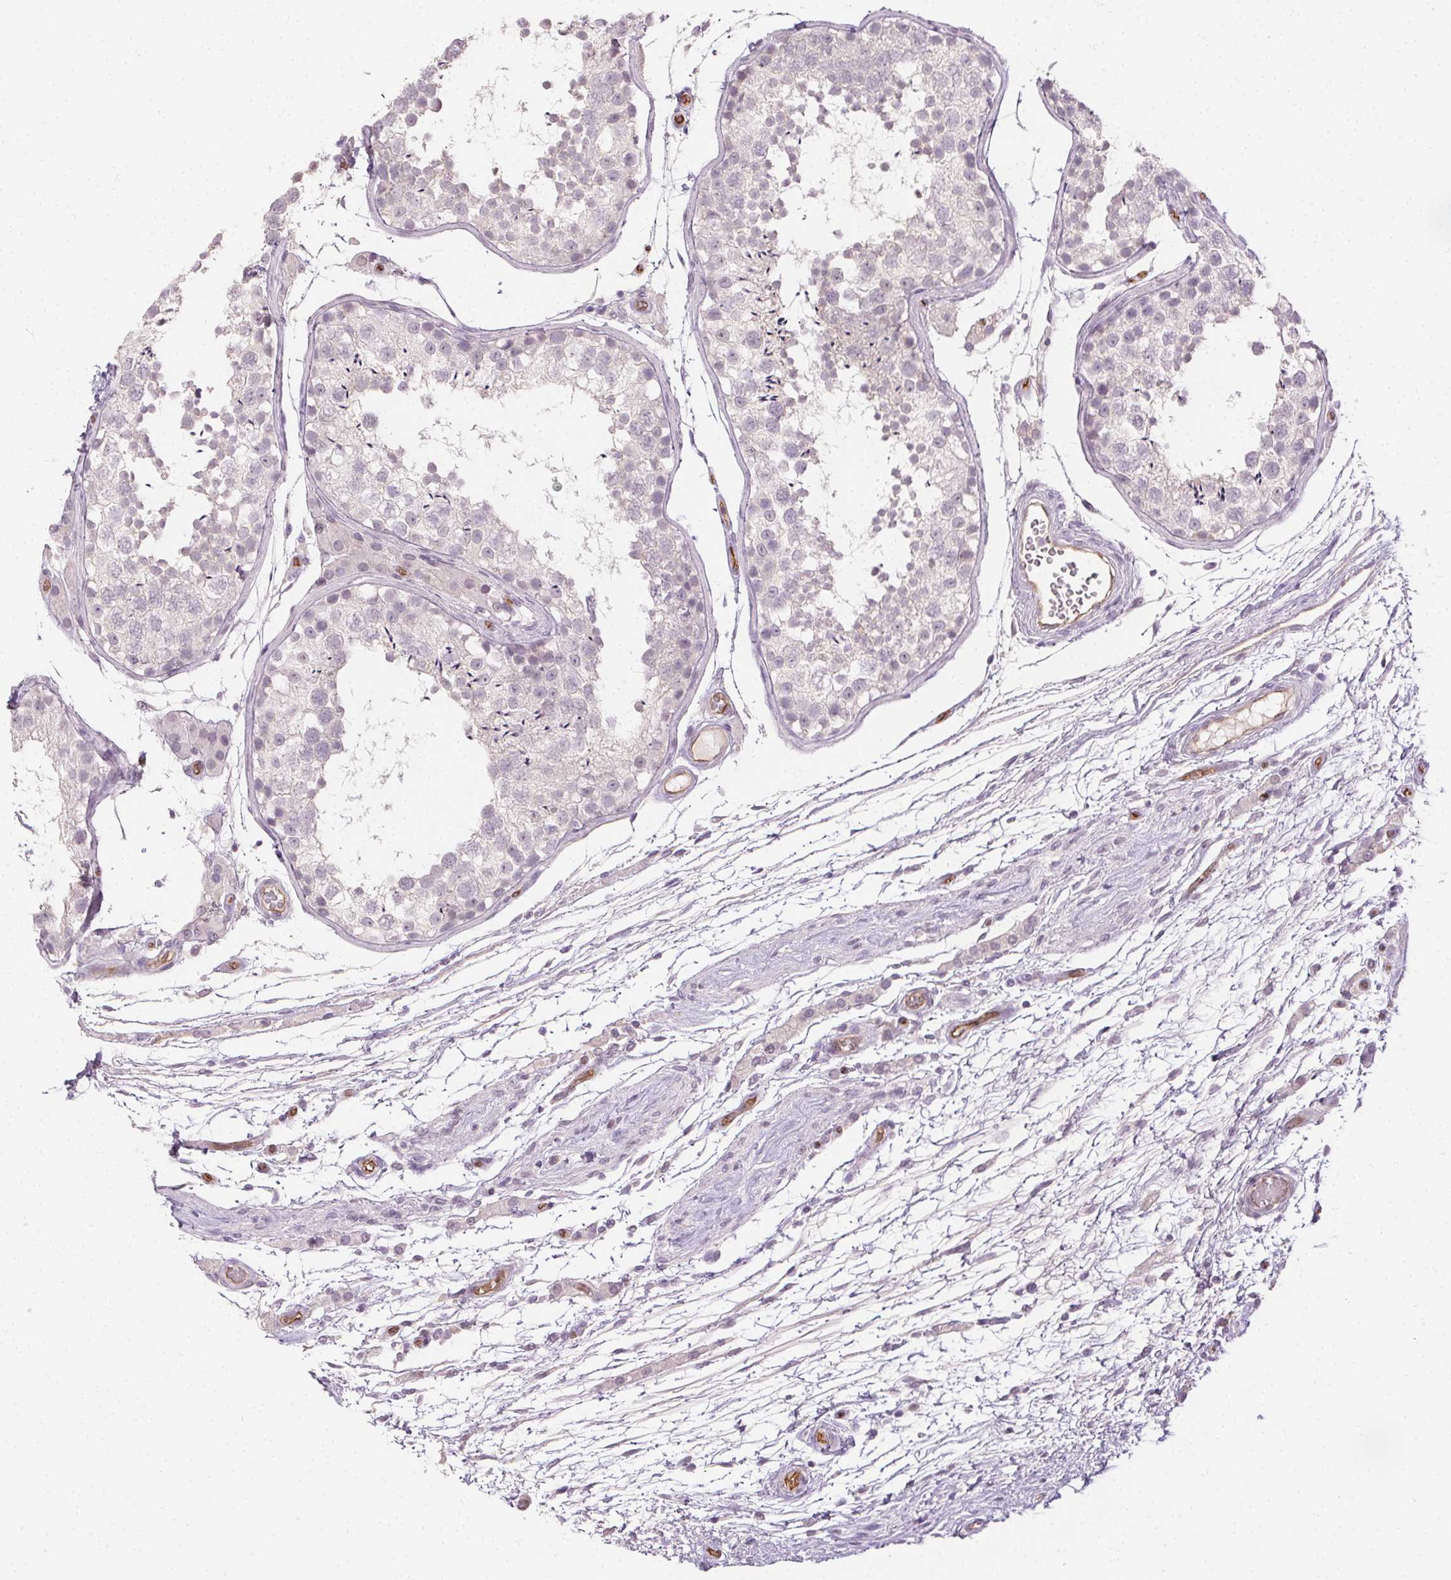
{"staining": {"intensity": "negative", "quantity": "none", "location": "none"}, "tissue": "testis", "cell_type": "Cells in seminiferous ducts", "image_type": "normal", "snomed": [{"axis": "morphology", "description": "Normal tissue, NOS"}, {"axis": "morphology", "description": "Seminoma, NOS"}, {"axis": "topography", "description": "Testis"}], "caption": "Image shows no protein staining in cells in seminiferous ducts of normal testis. Nuclei are stained in blue.", "gene": "PODXL", "patient": {"sex": "male", "age": 29}}